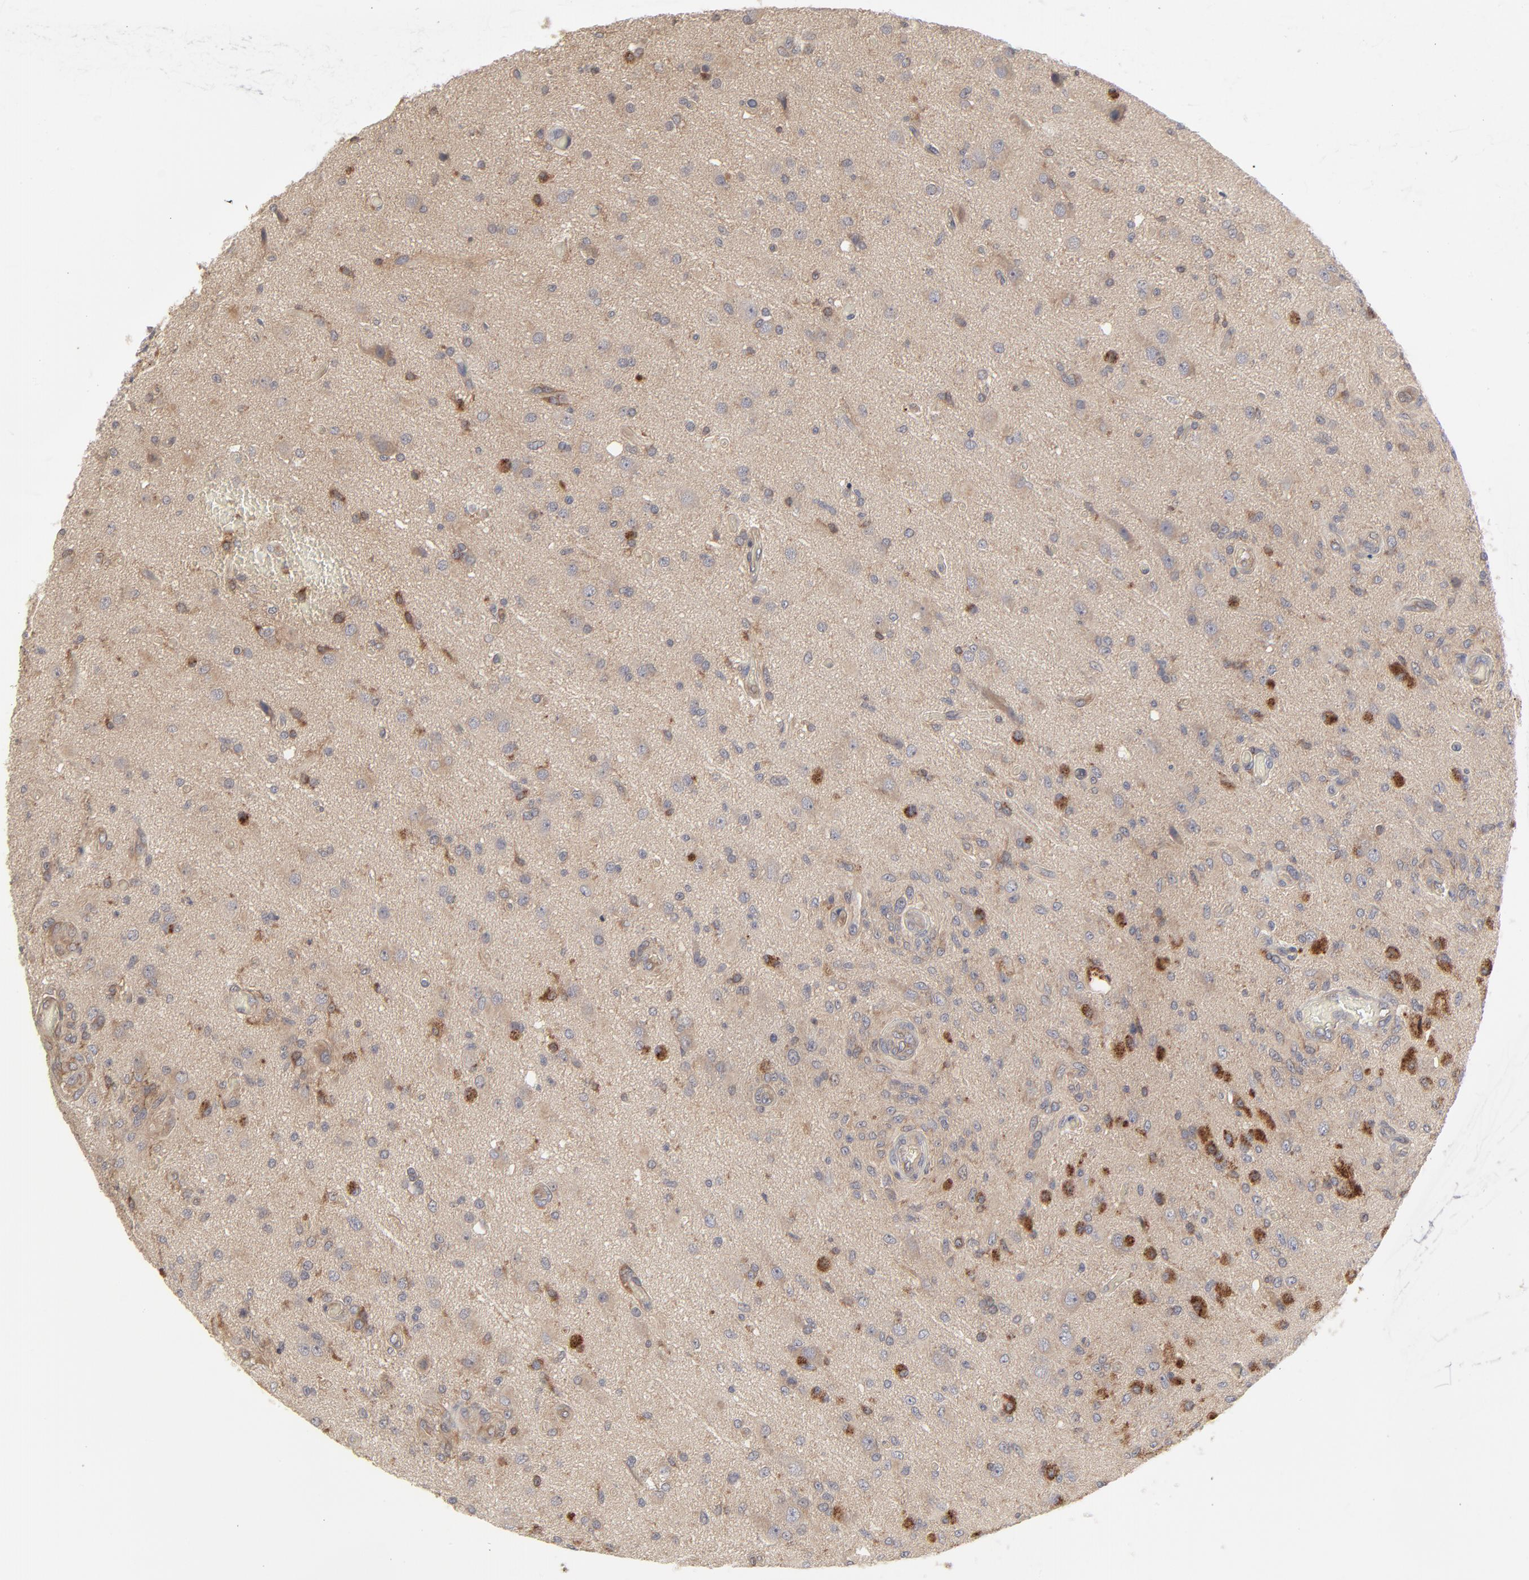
{"staining": {"intensity": "moderate", "quantity": "25%-75%", "location": "cytoplasmic/membranous"}, "tissue": "glioma", "cell_type": "Tumor cells", "image_type": "cancer", "snomed": [{"axis": "morphology", "description": "Normal tissue, NOS"}, {"axis": "morphology", "description": "Glioma, malignant, High grade"}, {"axis": "topography", "description": "Cerebral cortex"}], "caption": "Moderate cytoplasmic/membranous expression for a protein is identified in about 25%-75% of tumor cells of glioma using immunohistochemistry.", "gene": "RAB5C", "patient": {"sex": "male", "age": 77}}